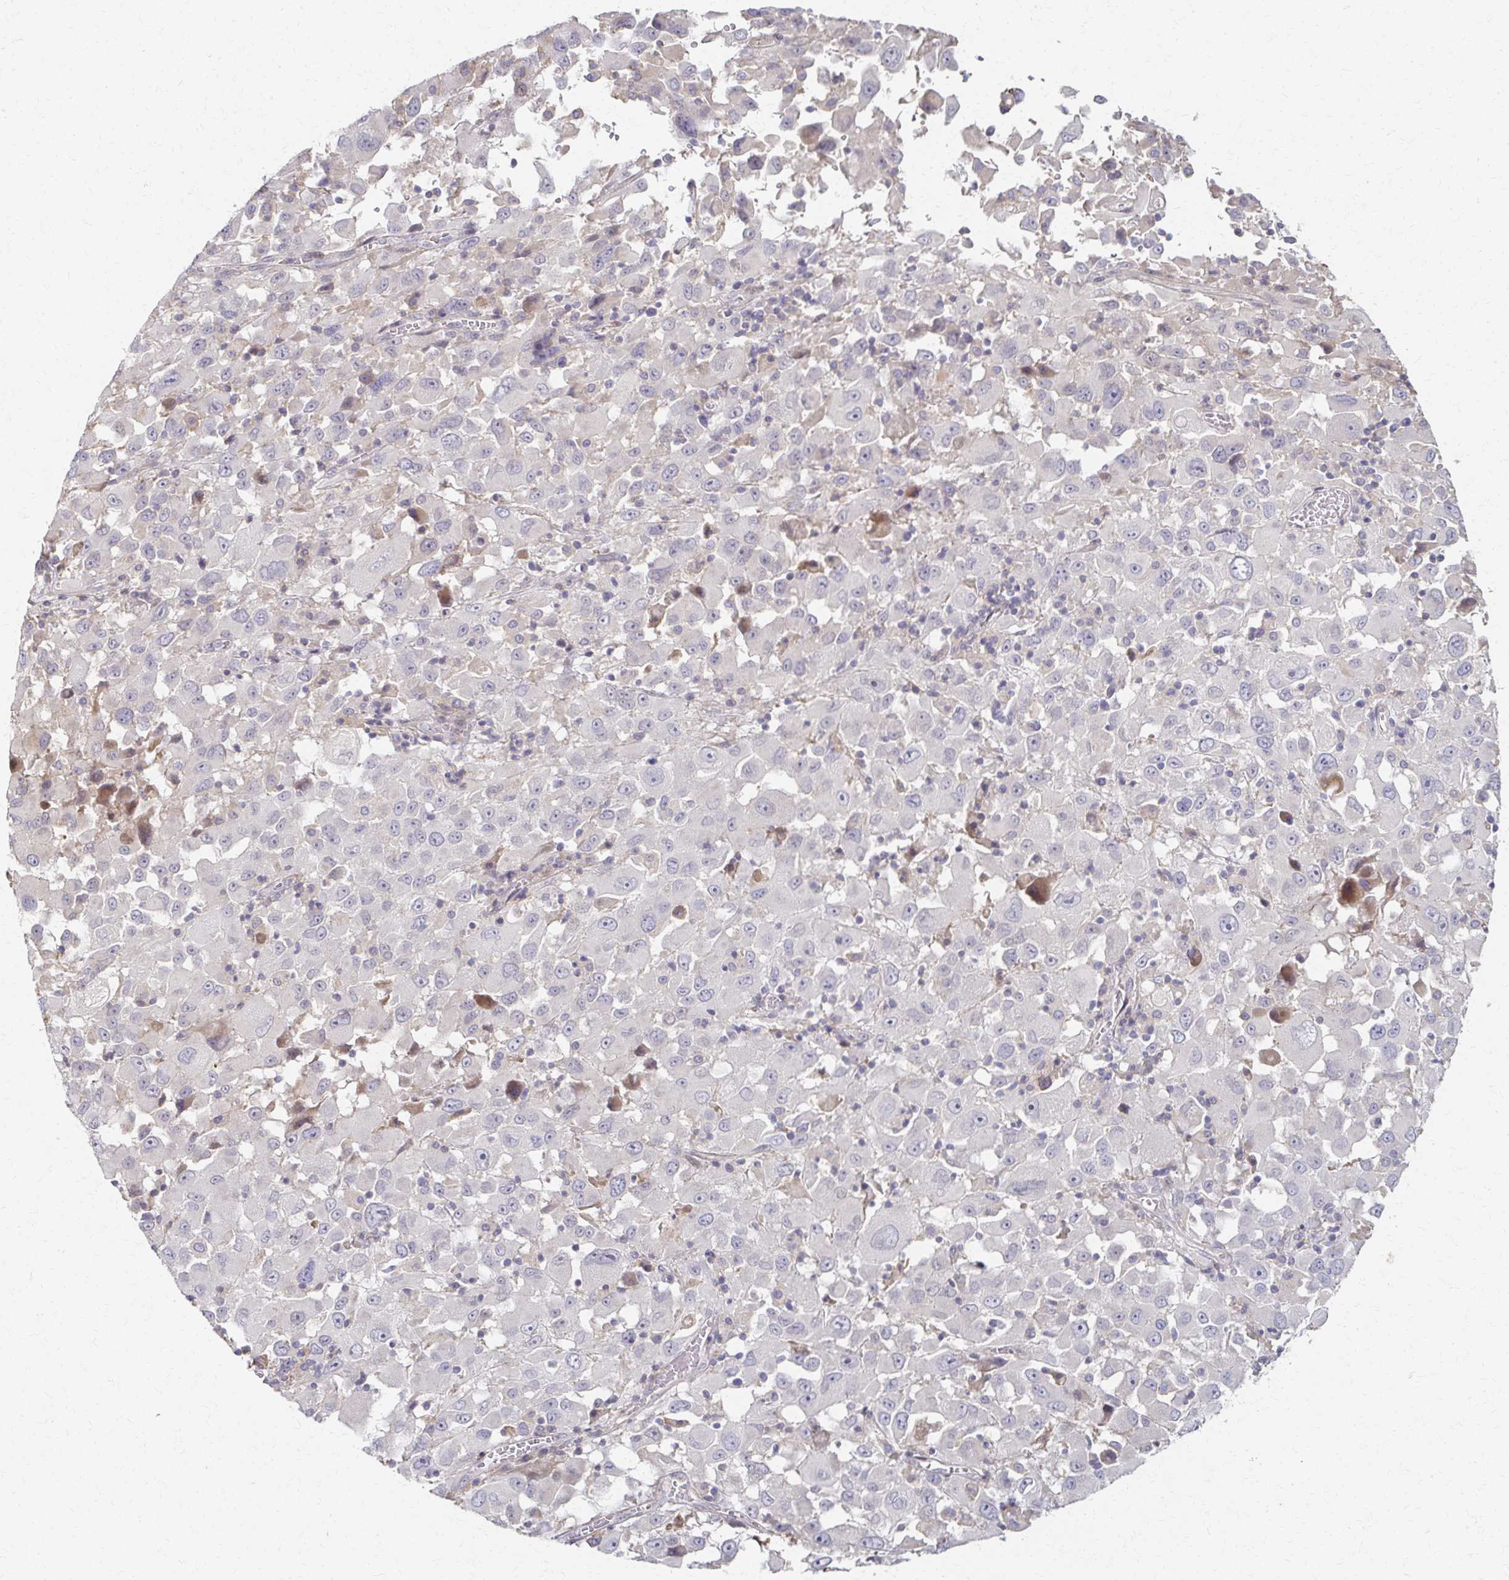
{"staining": {"intensity": "negative", "quantity": "none", "location": "none"}, "tissue": "melanoma", "cell_type": "Tumor cells", "image_type": "cancer", "snomed": [{"axis": "morphology", "description": "Malignant melanoma, Metastatic site"}, {"axis": "topography", "description": "Soft tissue"}], "caption": "Tumor cells show no significant protein positivity in malignant melanoma (metastatic site).", "gene": "EOLA2", "patient": {"sex": "male", "age": 50}}